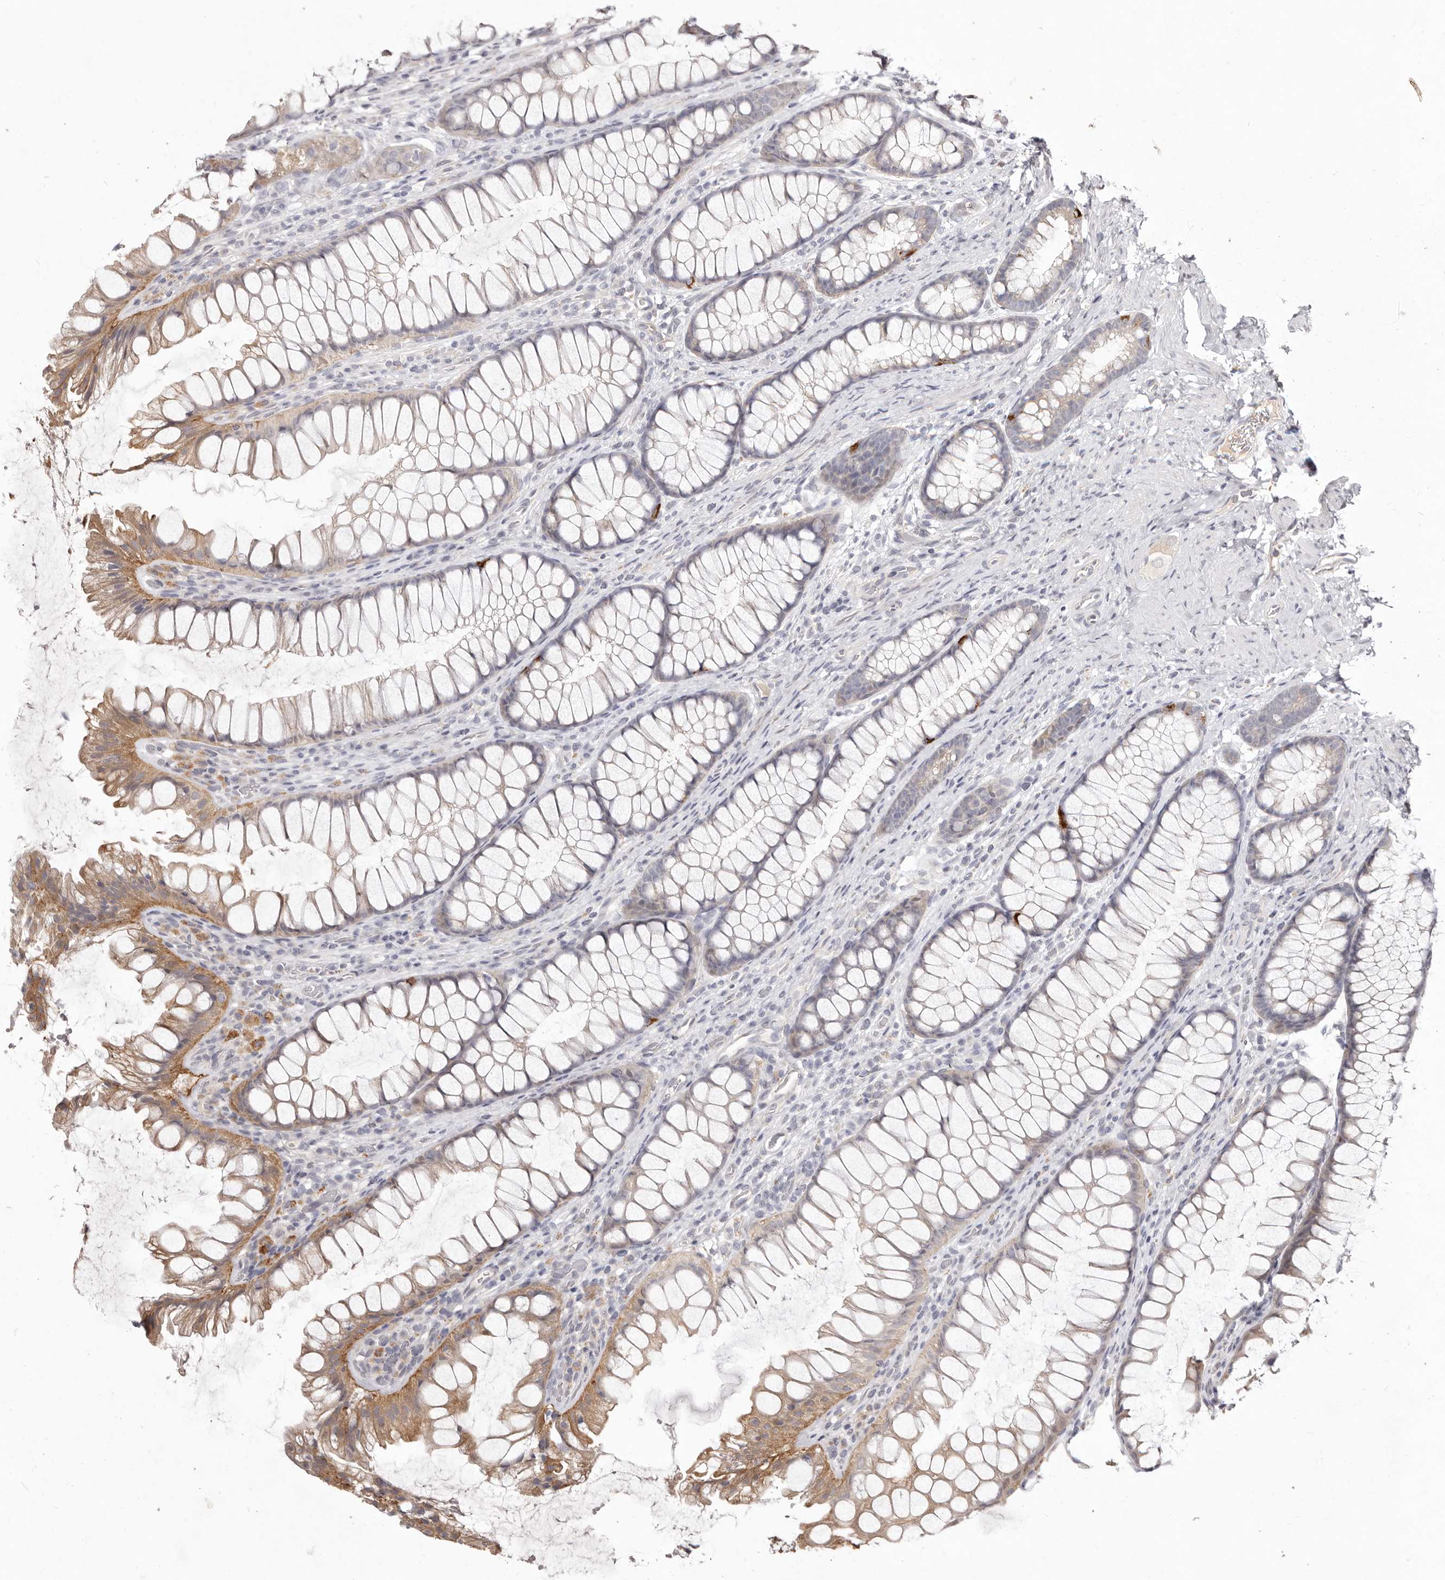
{"staining": {"intensity": "negative", "quantity": "none", "location": "none"}, "tissue": "colon", "cell_type": "Endothelial cells", "image_type": "normal", "snomed": [{"axis": "morphology", "description": "Normal tissue, NOS"}, {"axis": "topography", "description": "Colon"}], "caption": "Colon stained for a protein using immunohistochemistry shows no expression endothelial cells.", "gene": "GARNL3", "patient": {"sex": "female", "age": 62}}